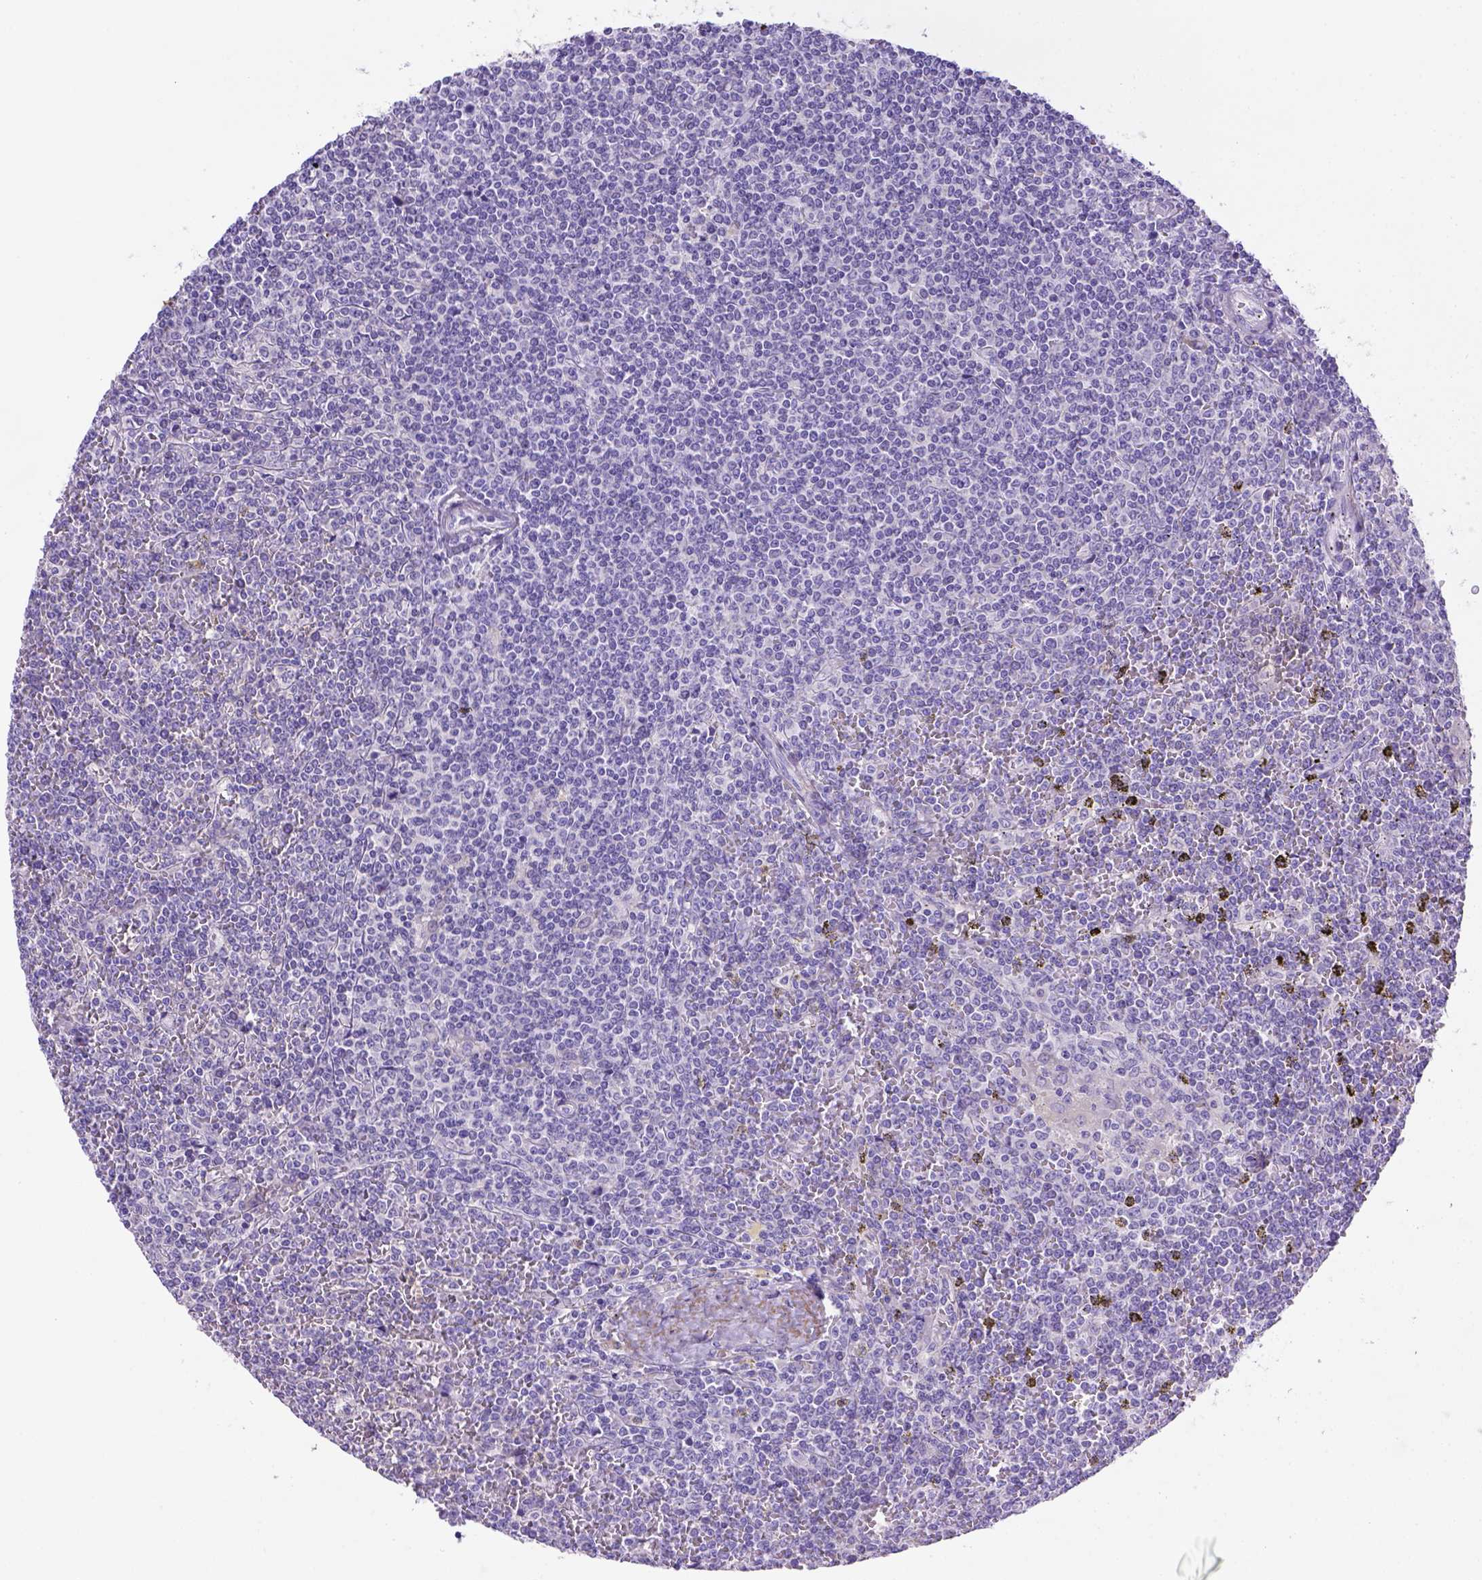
{"staining": {"intensity": "negative", "quantity": "none", "location": "none"}, "tissue": "lymphoma", "cell_type": "Tumor cells", "image_type": "cancer", "snomed": [{"axis": "morphology", "description": "Malignant lymphoma, non-Hodgkin's type, Low grade"}, {"axis": "topography", "description": "Spleen"}], "caption": "Immunohistochemical staining of human malignant lymphoma, non-Hodgkin's type (low-grade) shows no significant expression in tumor cells.", "gene": "SIRPD", "patient": {"sex": "female", "age": 19}}